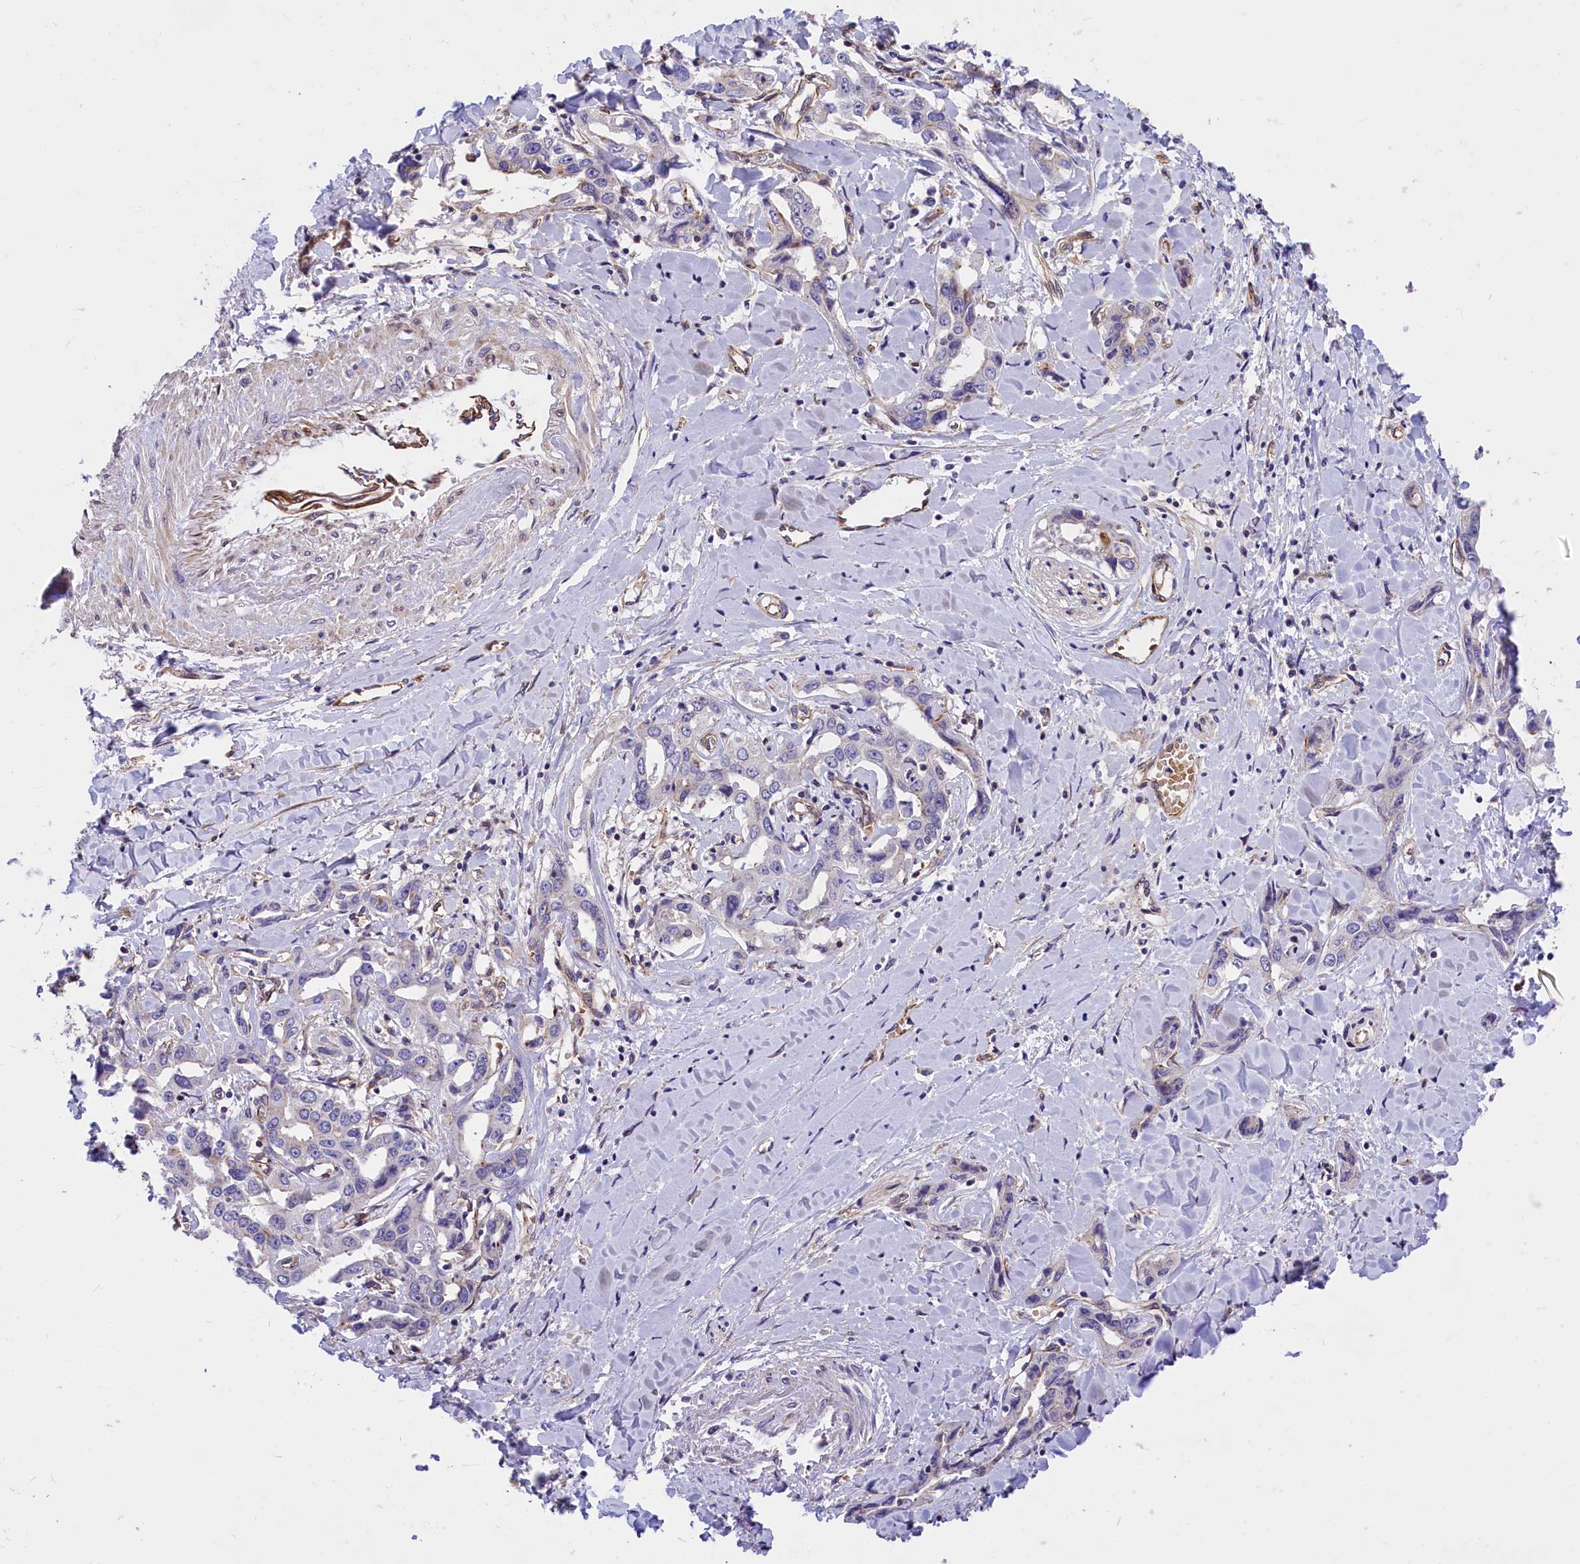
{"staining": {"intensity": "negative", "quantity": "none", "location": "none"}, "tissue": "liver cancer", "cell_type": "Tumor cells", "image_type": "cancer", "snomed": [{"axis": "morphology", "description": "Cholangiocarcinoma"}, {"axis": "topography", "description": "Liver"}], "caption": "Immunohistochemistry (IHC) micrograph of neoplastic tissue: human liver cancer stained with DAB exhibits no significant protein expression in tumor cells. (DAB (3,3'-diaminobenzidine) immunohistochemistry (IHC) with hematoxylin counter stain).", "gene": "MED20", "patient": {"sex": "male", "age": 59}}